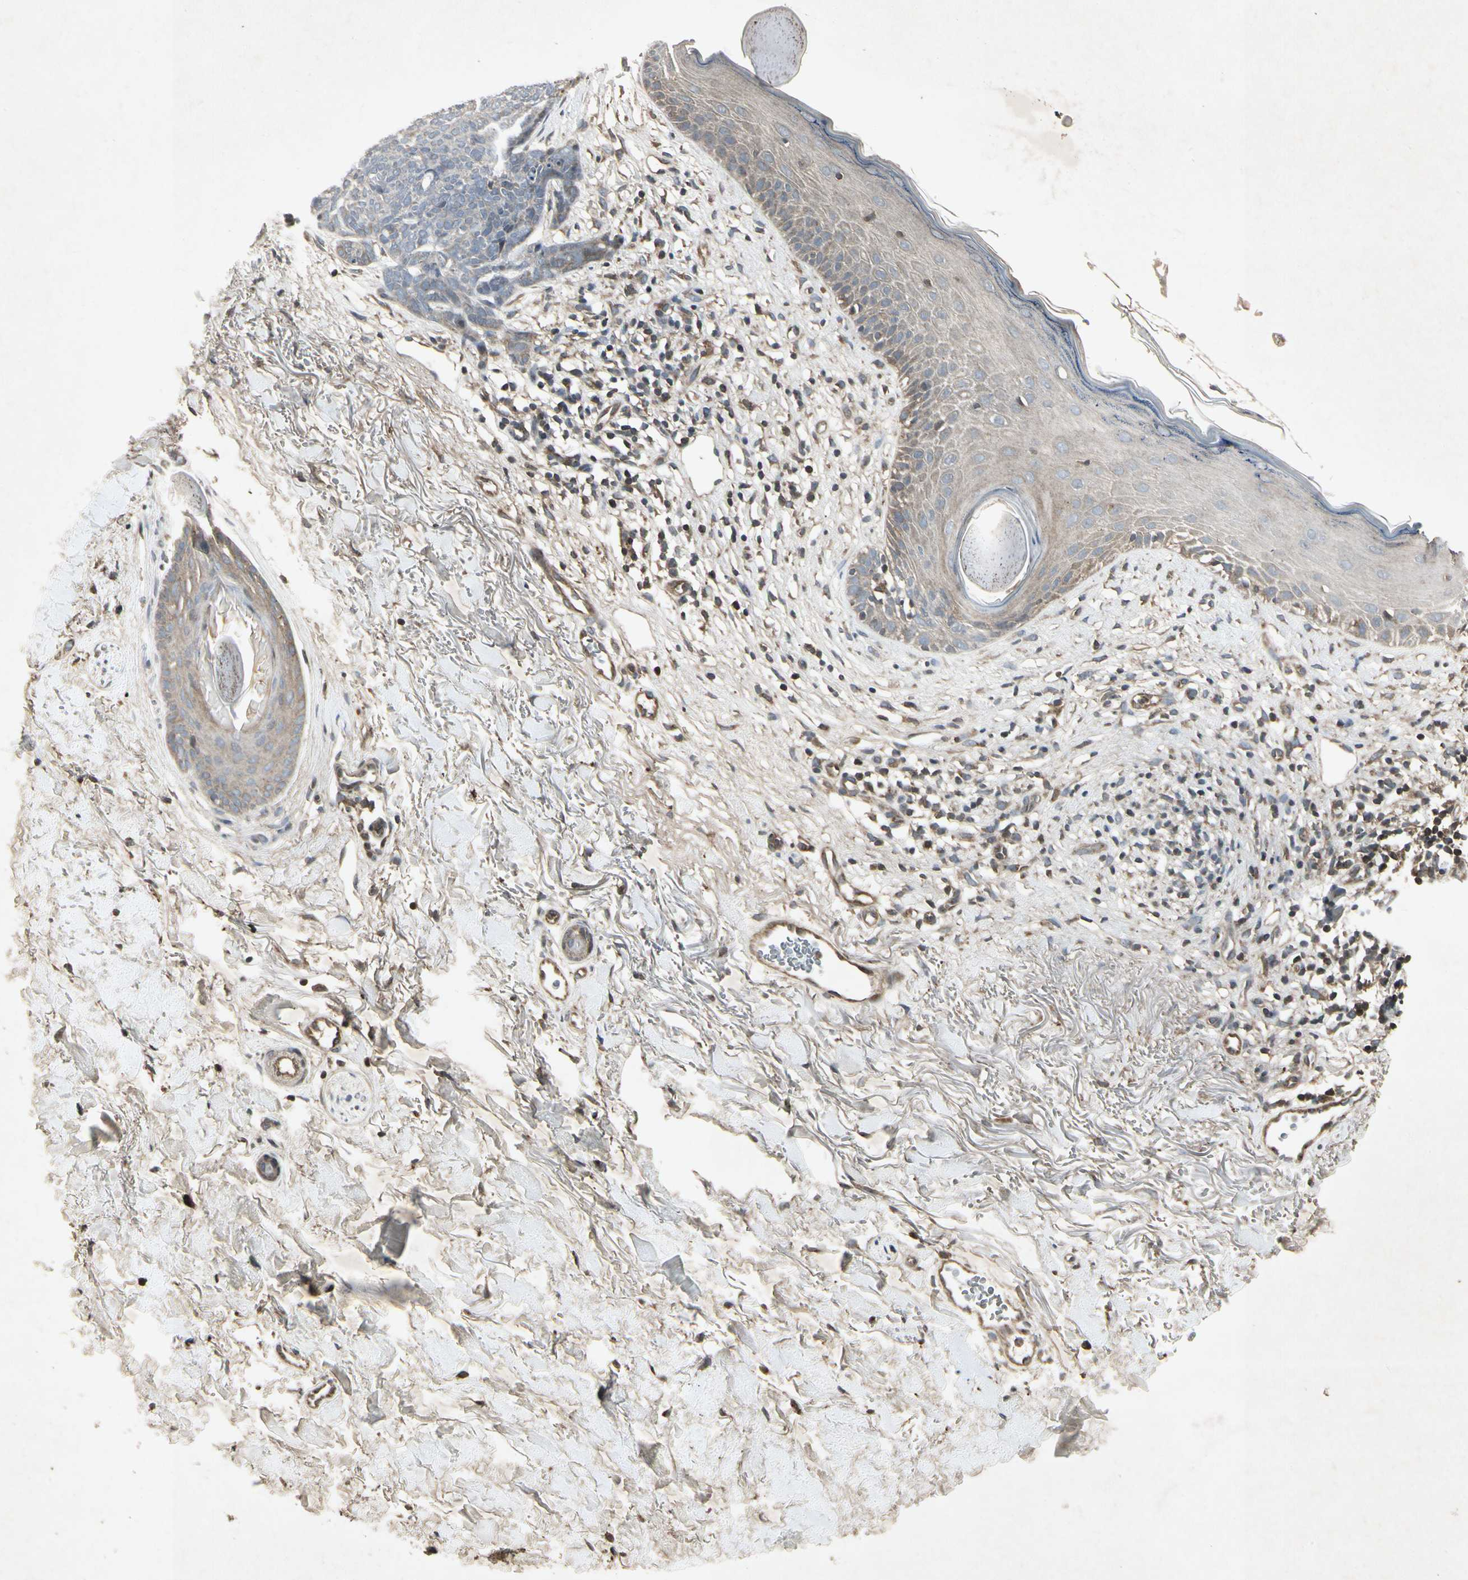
{"staining": {"intensity": "weak", "quantity": "<25%", "location": "cytoplasmic/membranous"}, "tissue": "skin cancer", "cell_type": "Tumor cells", "image_type": "cancer", "snomed": [{"axis": "morphology", "description": "Basal cell carcinoma"}, {"axis": "topography", "description": "Skin"}], "caption": "Skin basal cell carcinoma was stained to show a protein in brown. There is no significant positivity in tumor cells.", "gene": "TEK", "patient": {"sex": "female", "age": 70}}